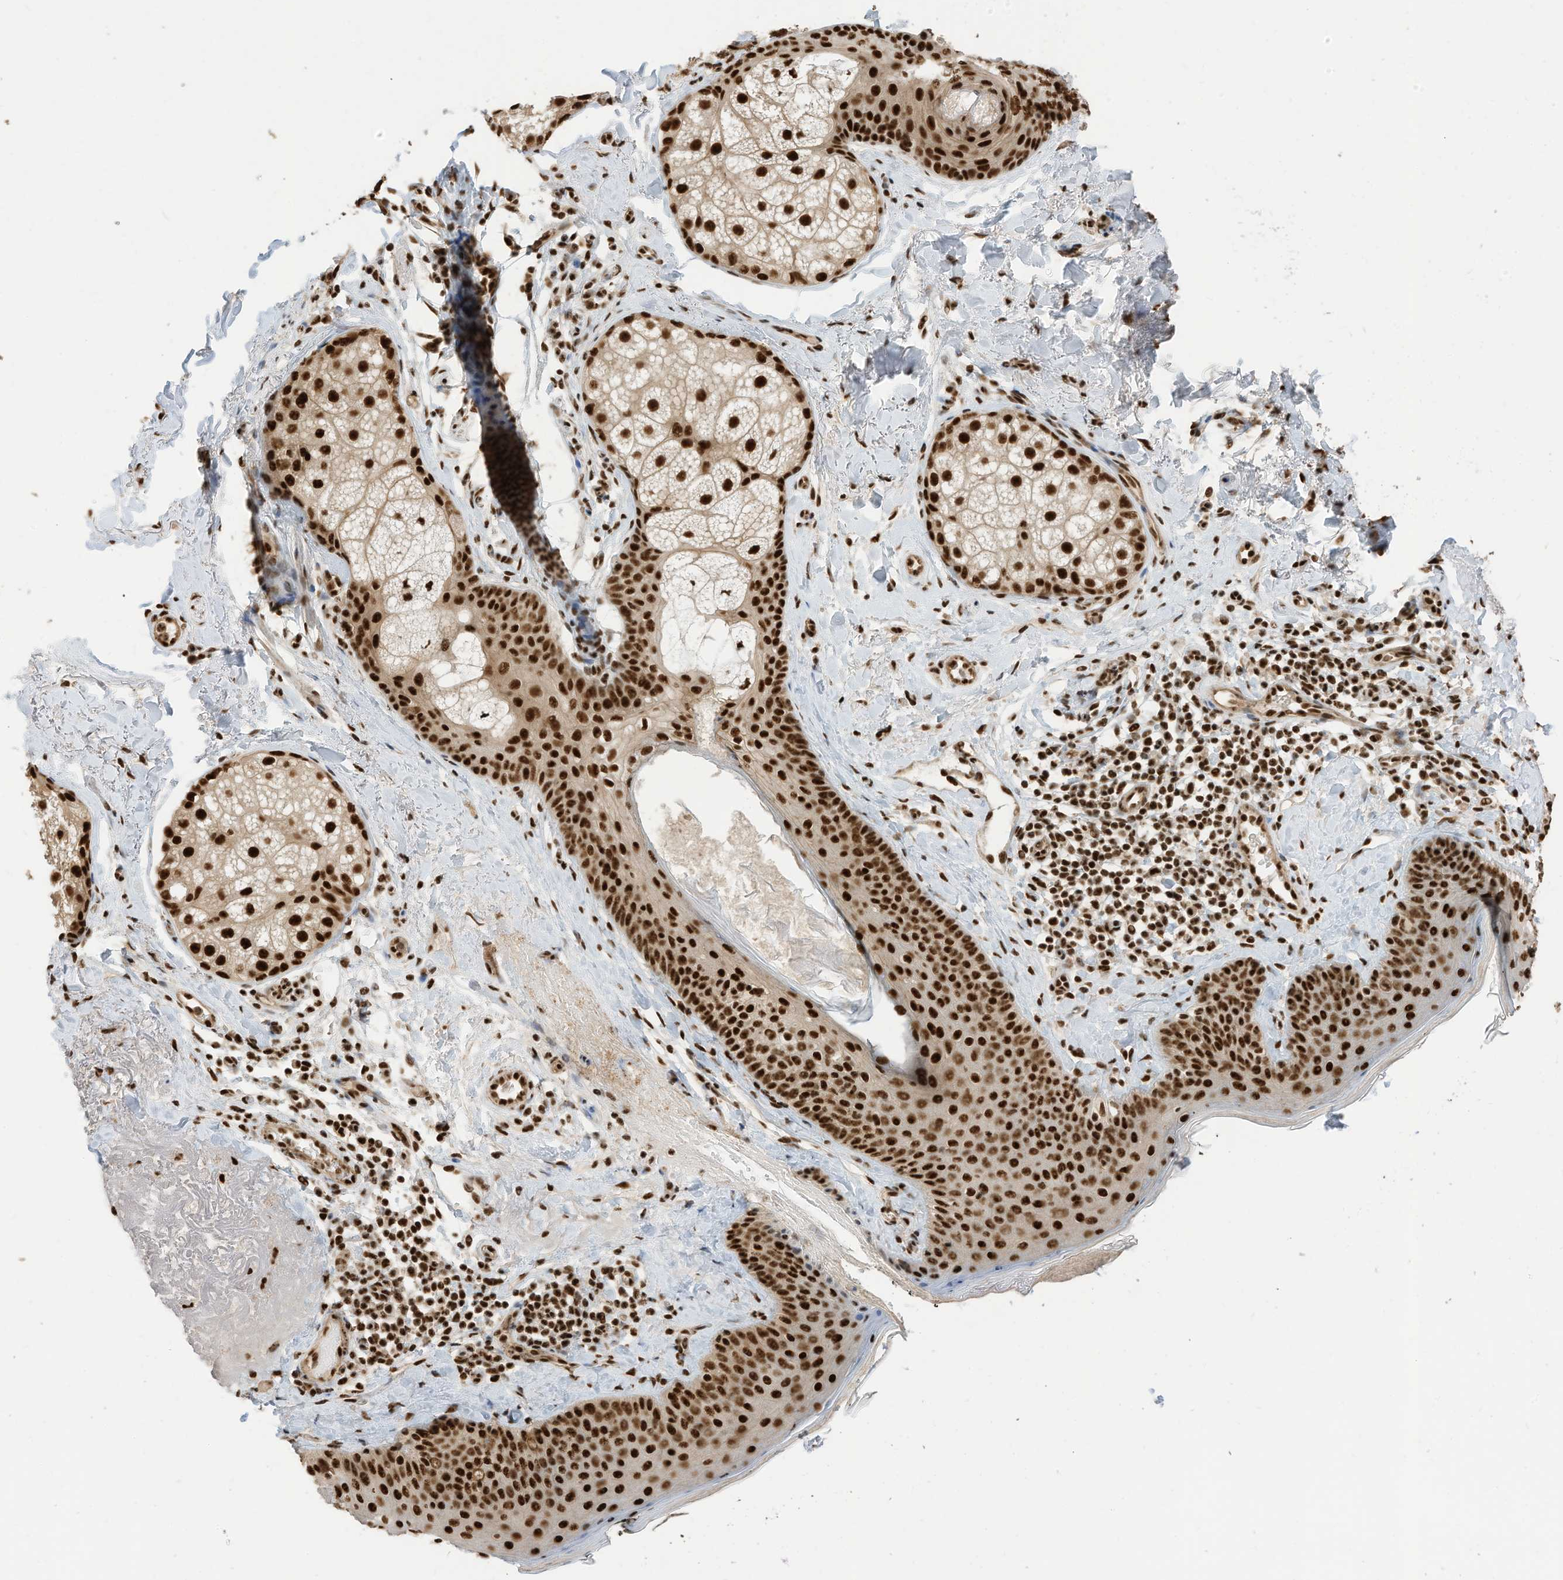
{"staining": {"intensity": "strong", "quantity": ">75%", "location": "nuclear"}, "tissue": "skin", "cell_type": "Fibroblasts", "image_type": "normal", "snomed": [{"axis": "morphology", "description": "Normal tissue, NOS"}, {"axis": "topography", "description": "Skin"}], "caption": "Skin stained for a protein (brown) reveals strong nuclear positive expression in about >75% of fibroblasts.", "gene": "SF3A3", "patient": {"sex": "male", "age": 57}}